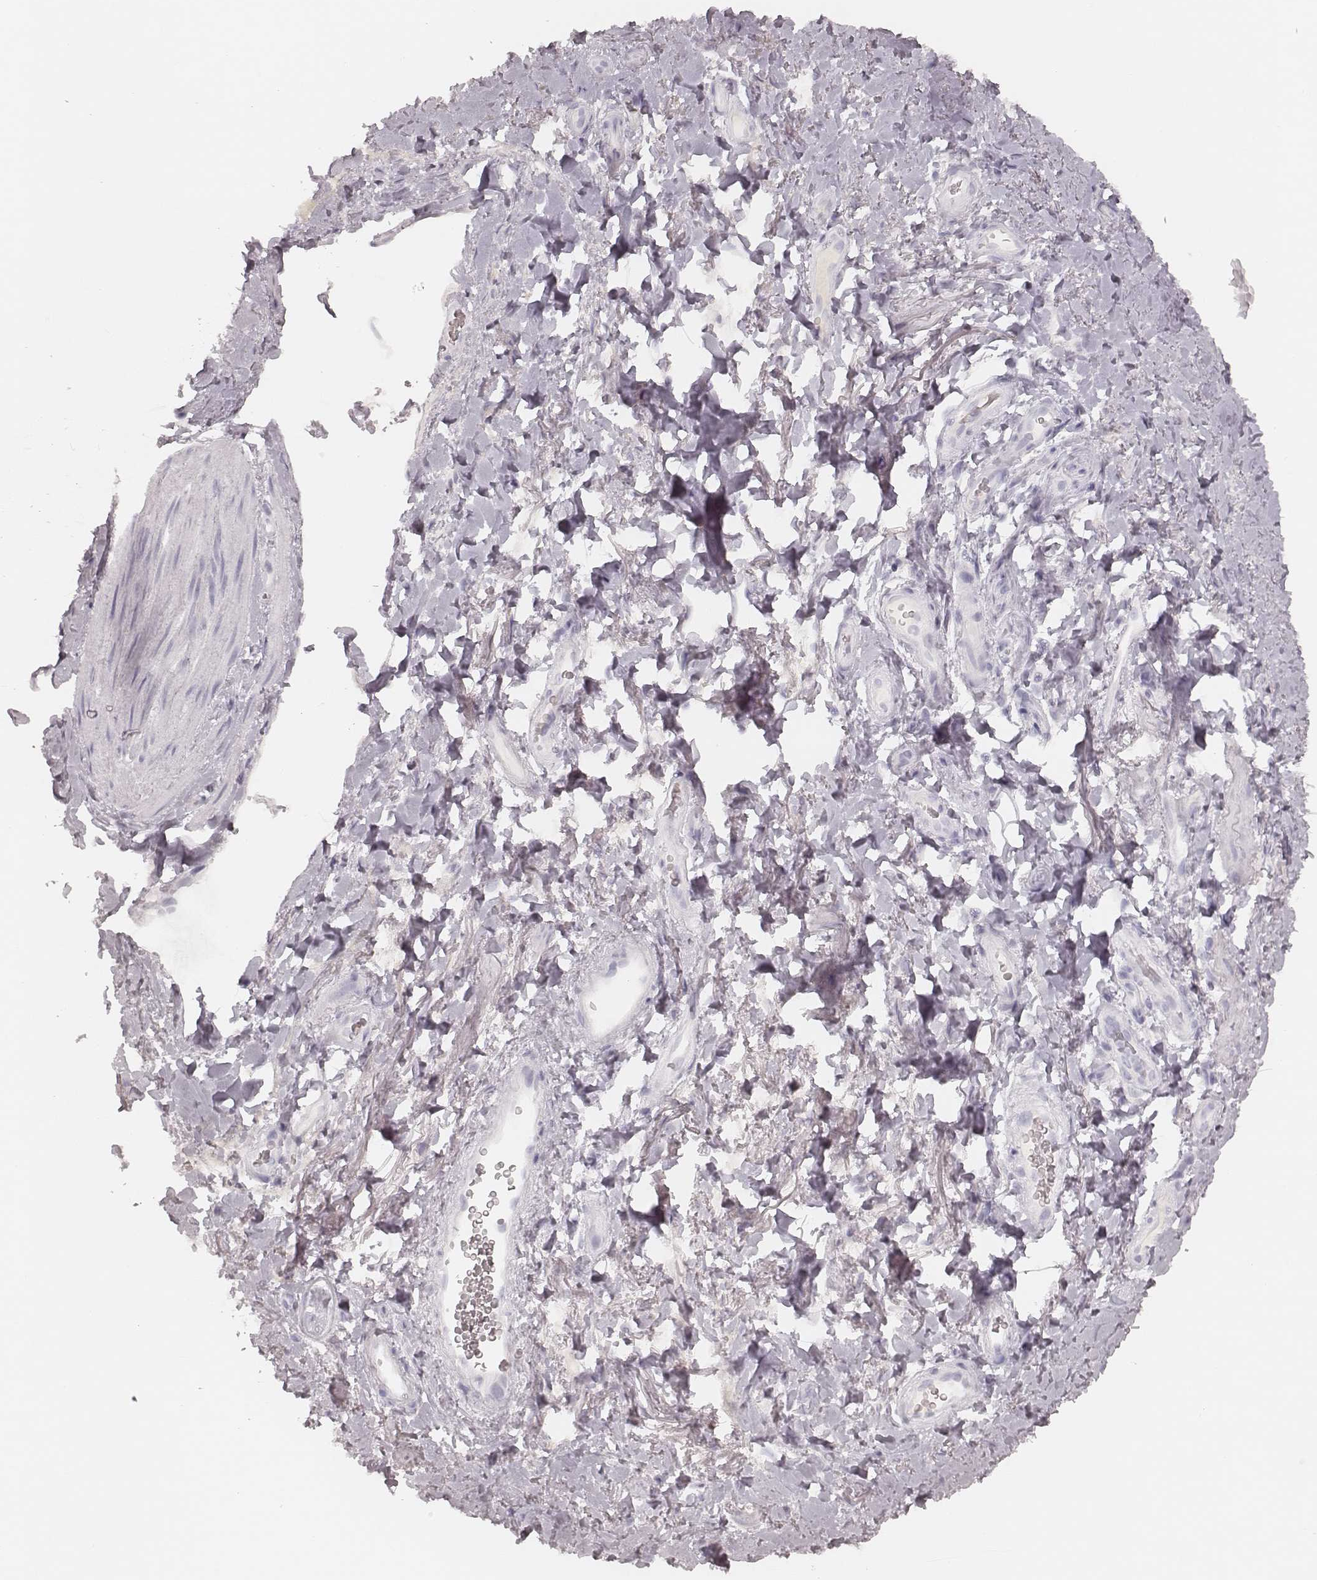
{"staining": {"intensity": "negative", "quantity": "none", "location": "none"}, "tissue": "adipose tissue", "cell_type": "Adipocytes", "image_type": "normal", "snomed": [{"axis": "morphology", "description": "Normal tissue, NOS"}, {"axis": "topography", "description": "Anal"}, {"axis": "topography", "description": "Peripheral nerve tissue"}], "caption": "An image of adipose tissue stained for a protein exhibits no brown staining in adipocytes. (Stains: DAB (3,3'-diaminobenzidine) IHC with hematoxylin counter stain, Microscopy: brightfield microscopy at high magnification).", "gene": "KRT31", "patient": {"sex": "male", "age": 53}}